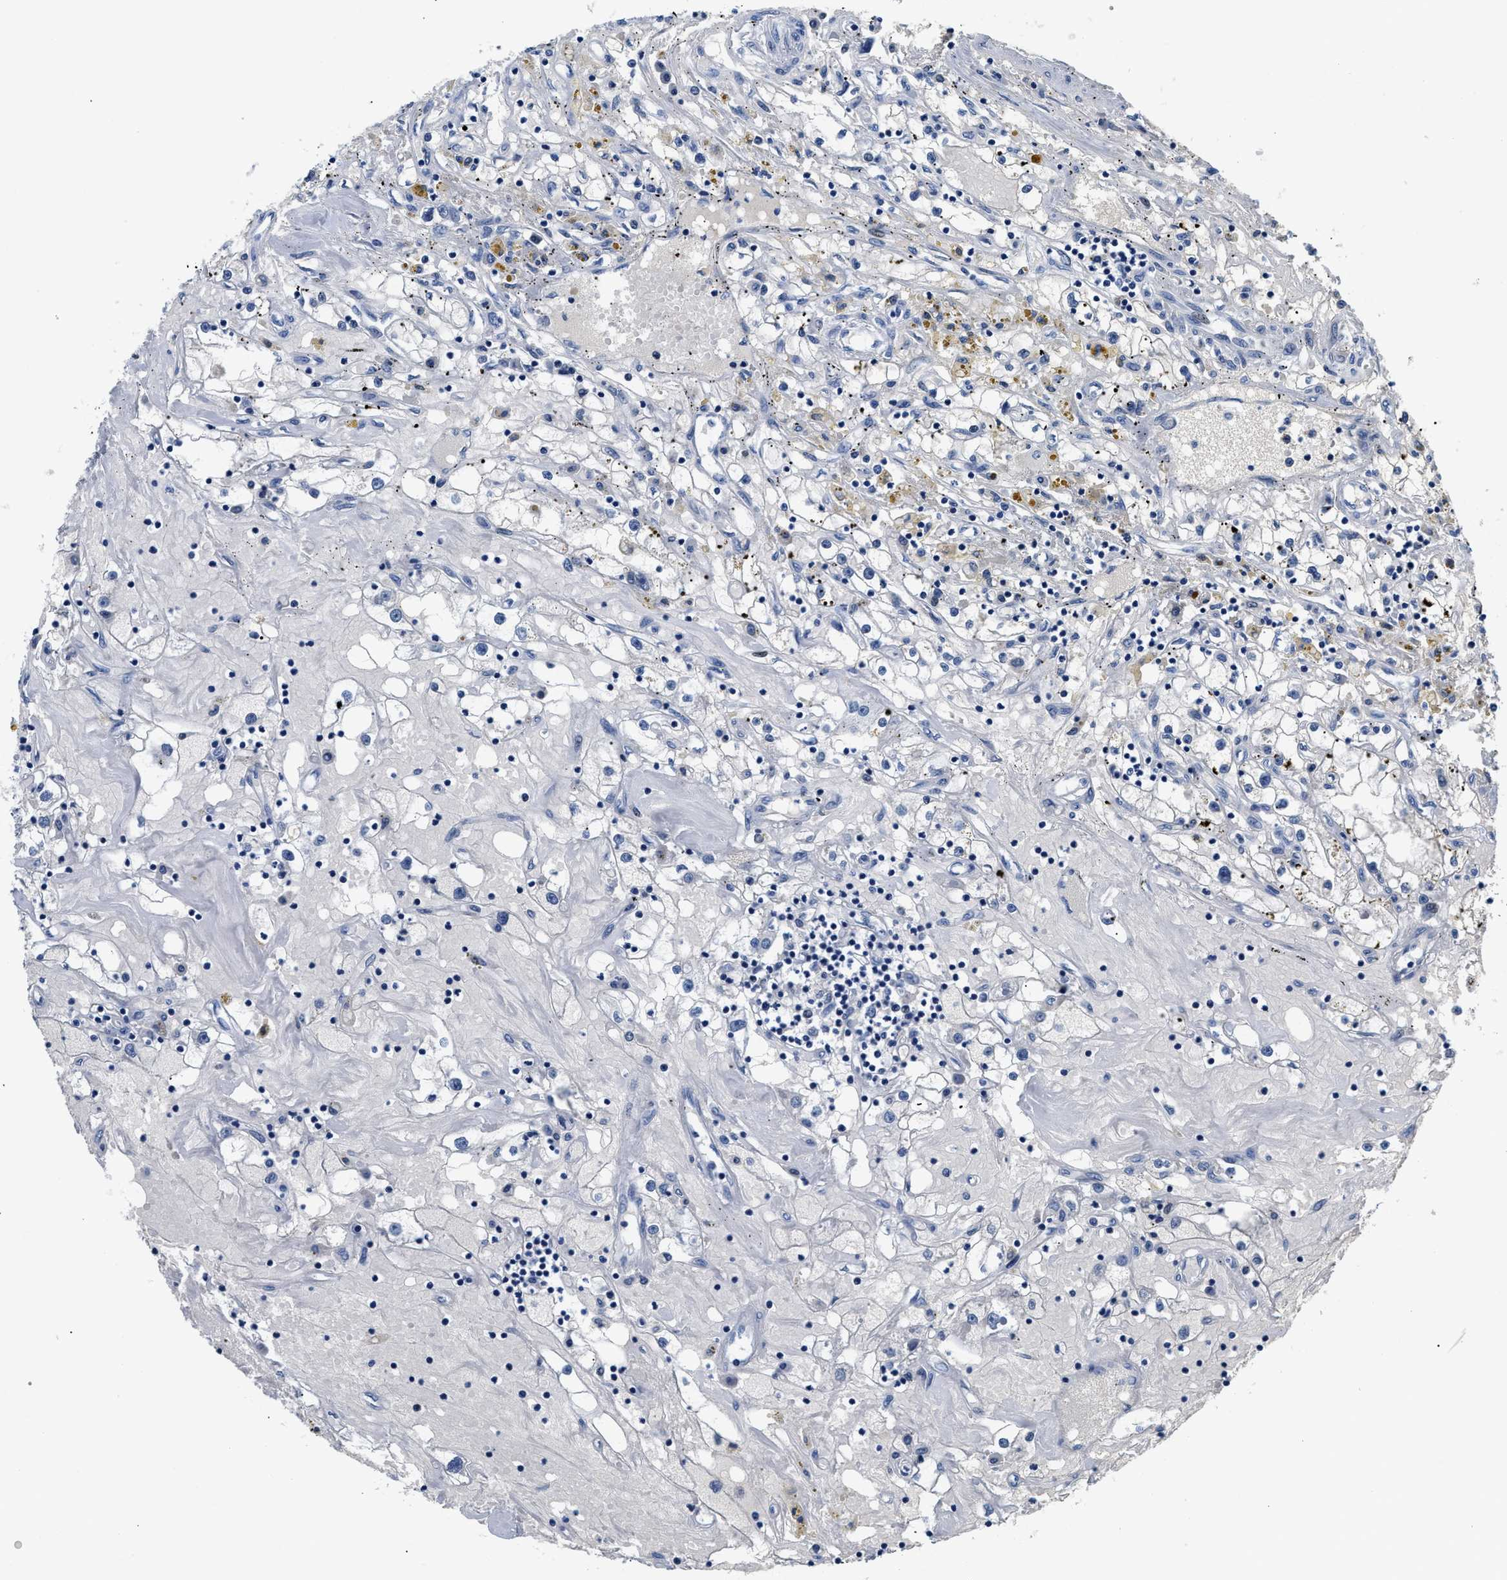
{"staining": {"intensity": "negative", "quantity": "none", "location": "none"}, "tissue": "renal cancer", "cell_type": "Tumor cells", "image_type": "cancer", "snomed": [{"axis": "morphology", "description": "Adenocarcinoma, NOS"}, {"axis": "topography", "description": "Kidney"}], "caption": "DAB (3,3'-diaminobenzidine) immunohistochemical staining of human renal cancer (adenocarcinoma) exhibits no significant positivity in tumor cells.", "gene": "PCK2", "patient": {"sex": "male", "age": 56}}